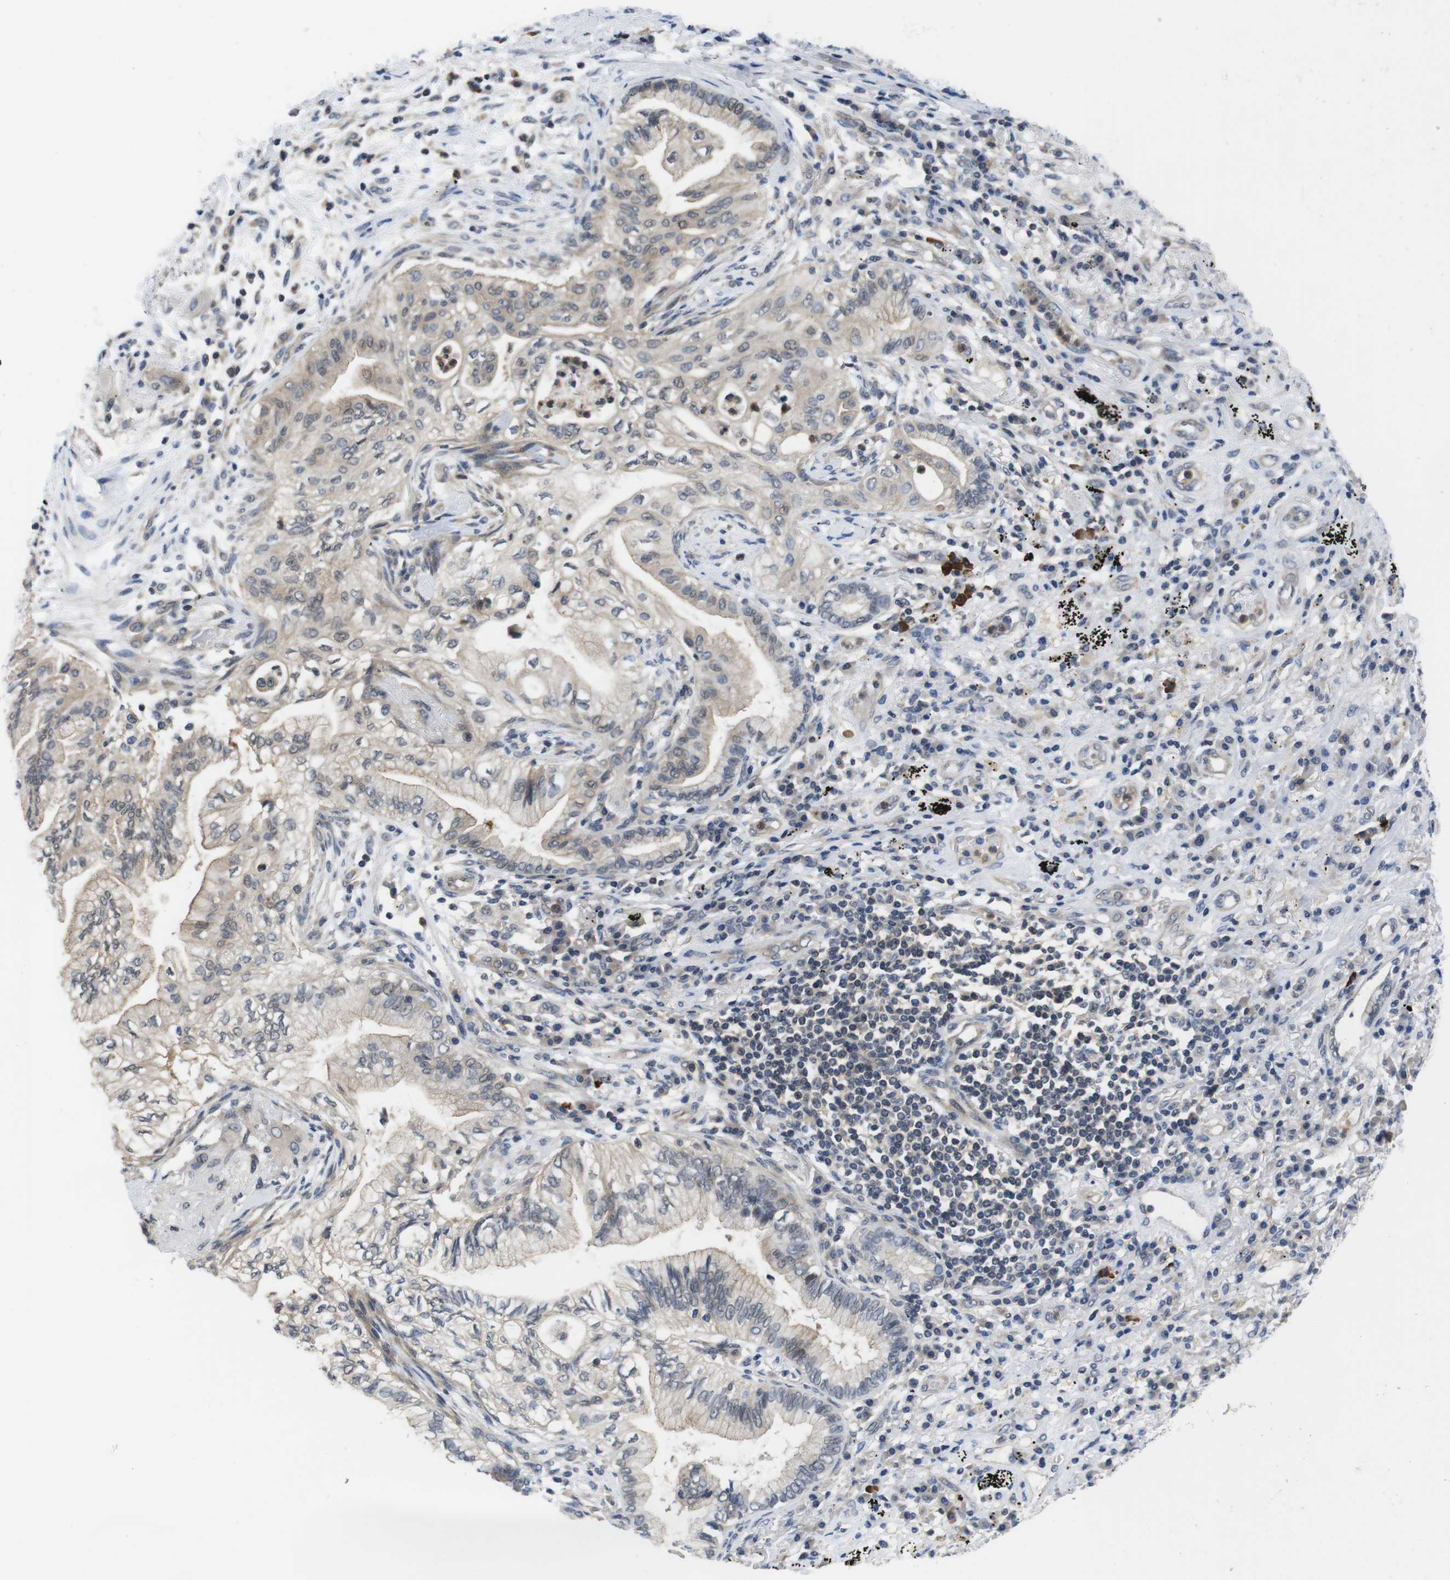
{"staining": {"intensity": "weak", "quantity": ">75%", "location": "cytoplasmic/membranous"}, "tissue": "lung cancer", "cell_type": "Tumor cells", "image_type": "cancer", "snomed": [{"axis": "morphology", "description": "Normal tissue, NOS"}, {"axis": "morphology", "description": "Adenocarcinoma, NOS"}, {"axis": "topography", "description": "Bronchus"}, {"axis": "topography", "description": "Lung"}], "caption": "Adenocarcinoma (lung) was stained to show a protein in brown. There is low levels of weak cytoplasmic/membranous positivity in about >75% of tumor cells. (DAB (3,3'-diaminobenzidine) IHC, brown staining for protein, blue staining for nuclei).", "gene": "FADD", "patient": {"sex": "female", "age": 70}}